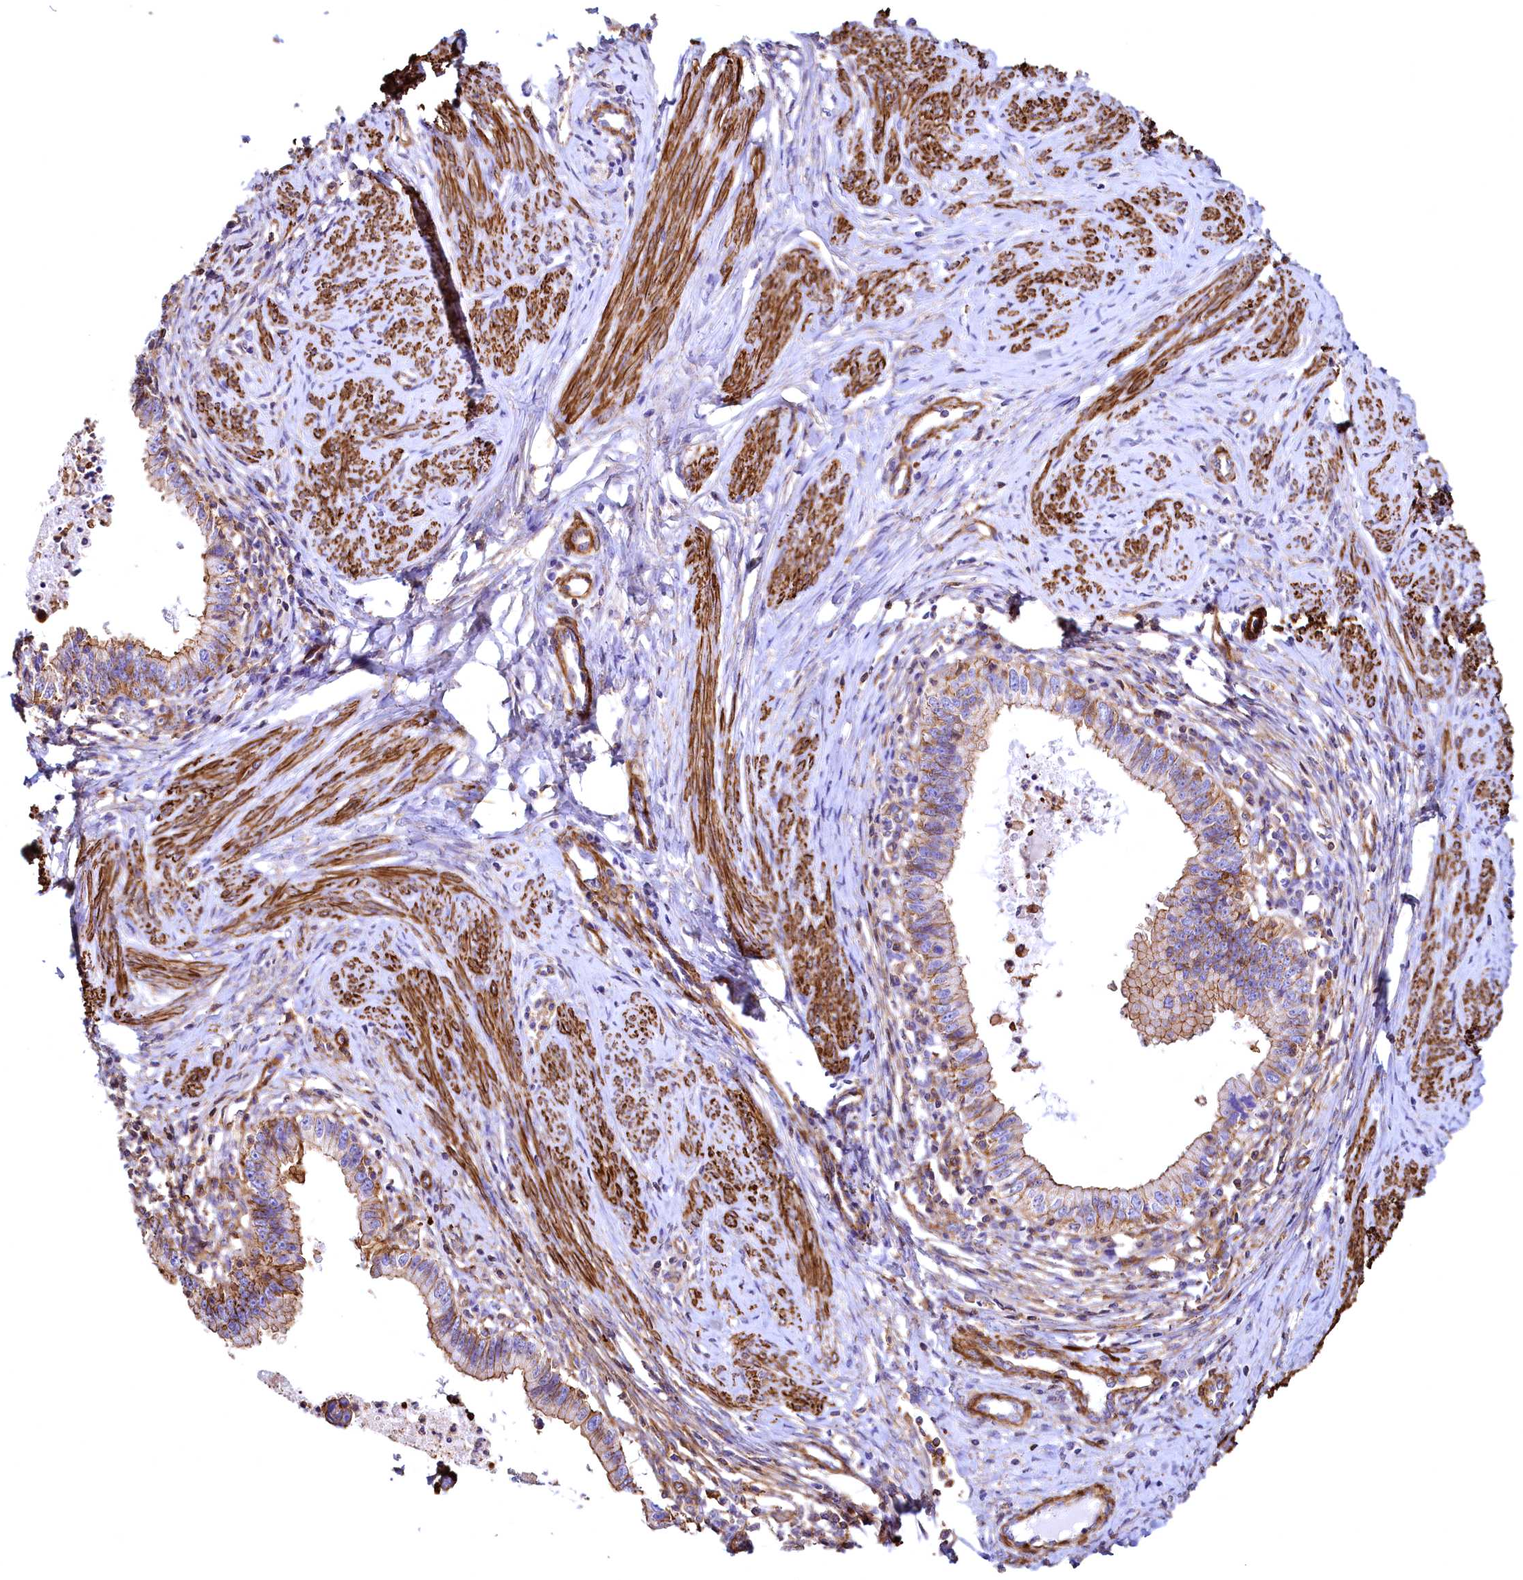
{"staining": {"intensity": "moderate", "quantity": "25%-75%", "location": "cytoplasmic/membranous"}, "tissue": "cervical cancer", "cell_type": "Tumor cells", "image_type": "cancer", "snomed": [{"axis": "morphology", "description": "Adenocarcinoma, NOS"}, {"axis": "topography", "description": "Cervix"}], "caption": "The micrograph reveals a brown stain indicating the presence of a protein in the cytoplasmic/membranous of tumor cells in cervical adenocarcinoma. (IHC, brightfield microscopy, high magnification).", "gene": "THBS1", "patient": {"sex": "female", "age": 36}}